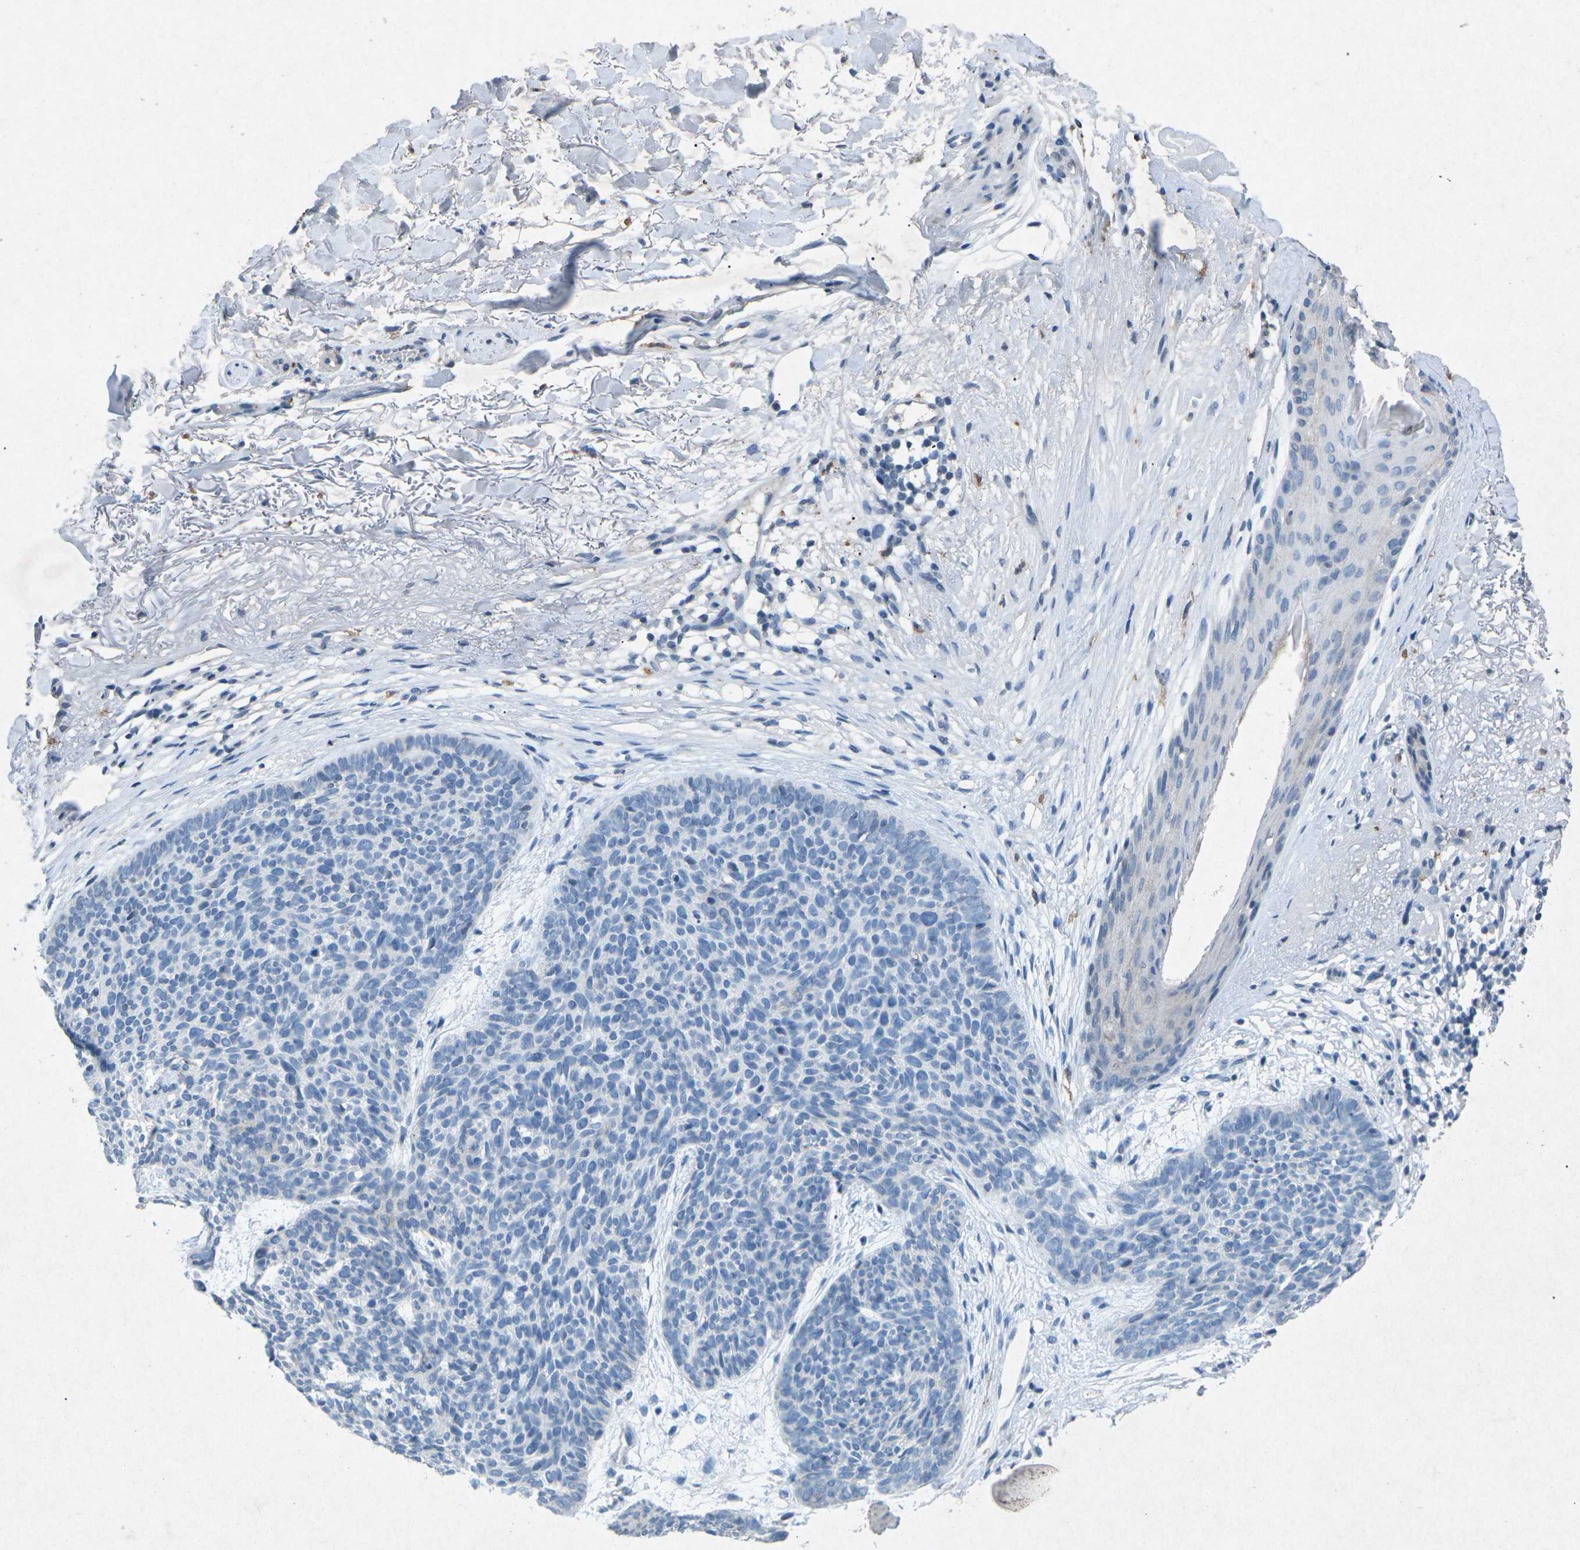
{"staining": {"intensity": "negative", "quantity": "none", "location": "none"}, "tissue": "skin cancer", "cell_type": "Tumor cells", "image_type": "cancer", "snomed": [{"axis": "morphology", "description": "Normal tissue, NOS"}, {"axis": "morphology", "description": "Basal cell carcinoma"}, {"axis": "topography", "description": "Skin"}], "caption": "Immunohistochemistry (IHC) photomicrograph of skin cancer stained for a protein (brown), which shows no expression in tumor cells. The staining is performed using DAB (3,3'-diaminobenzidine) brown chromogen with nuclei counter-stained in using hematoxylin.", "gene": "A1BG", "patient": {"sex": "female", "age": 70}}